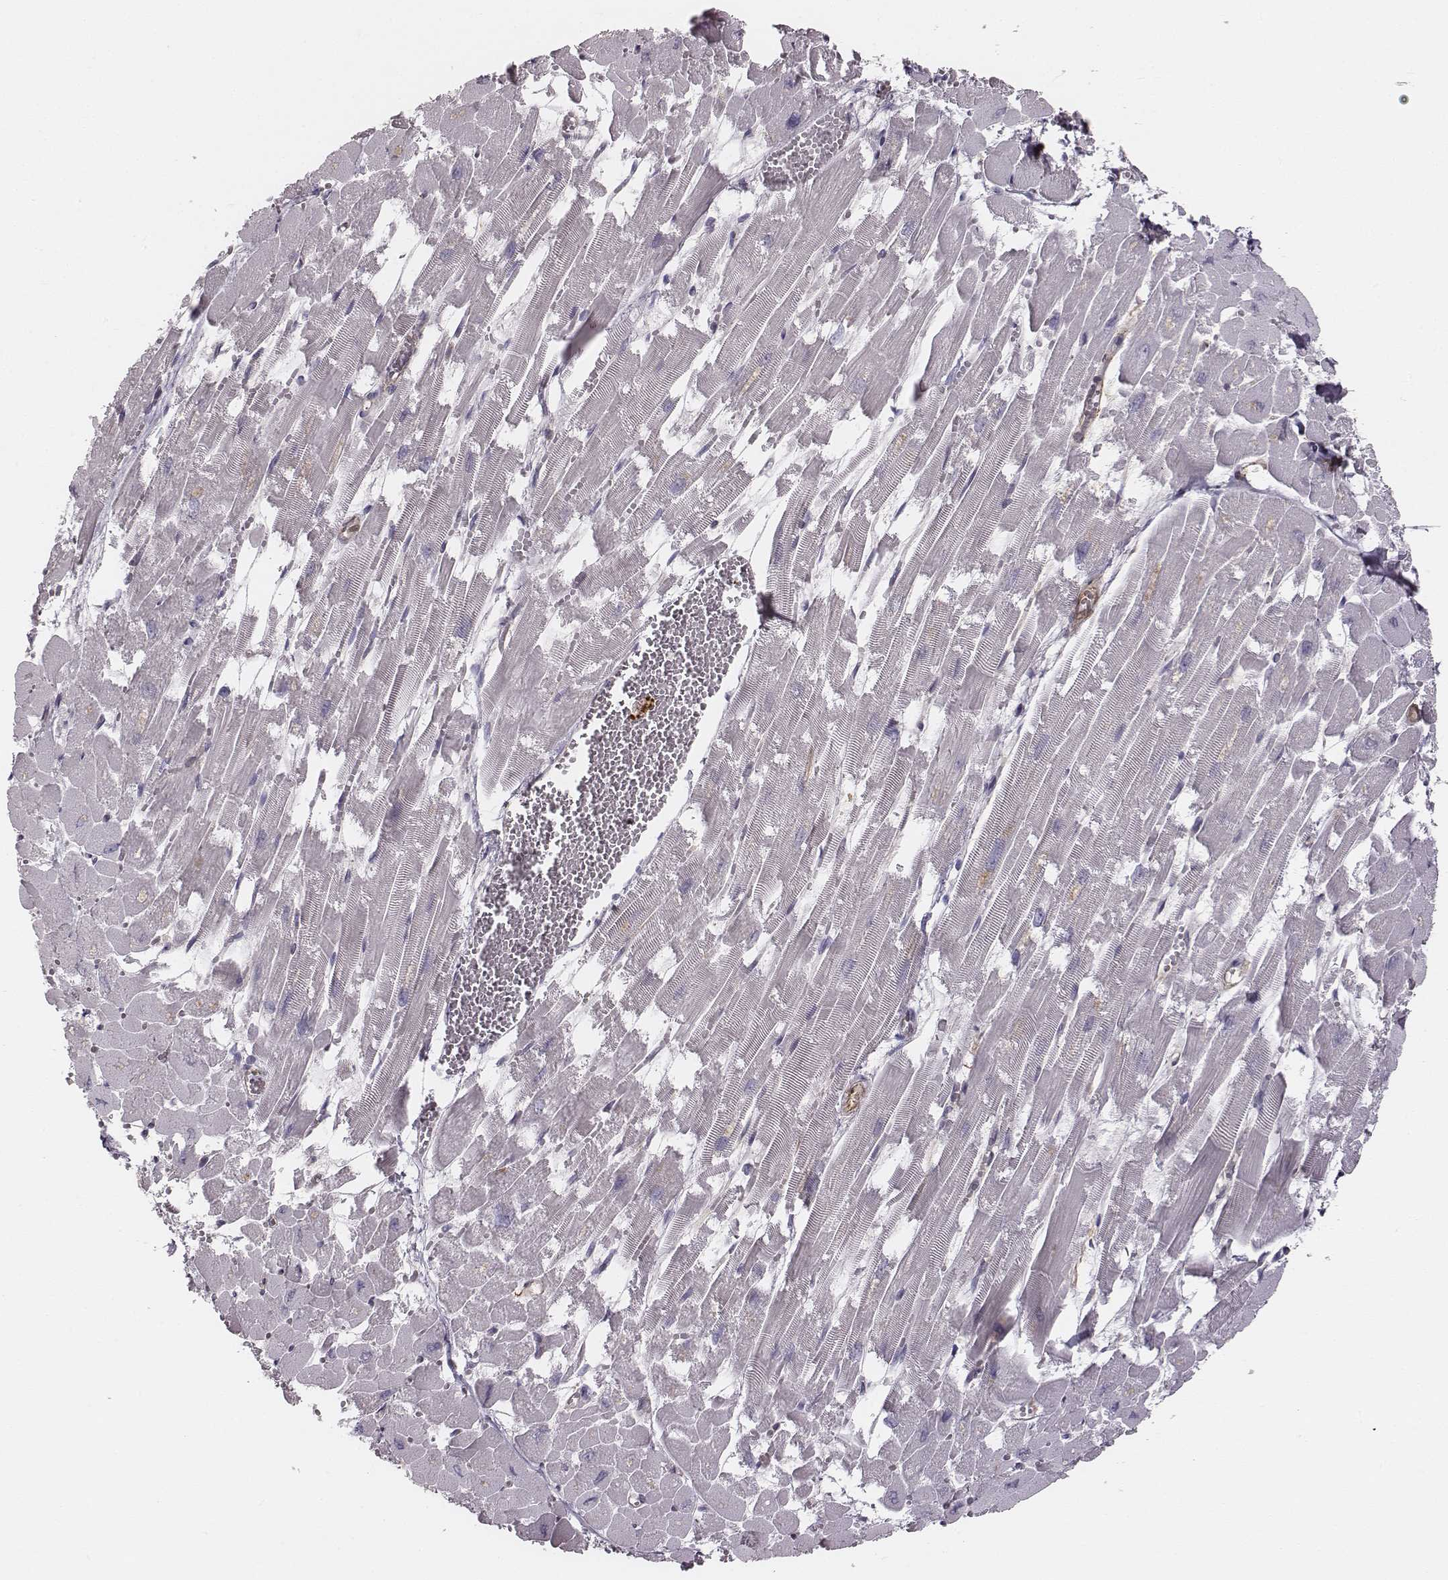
{"staining": {"intensity": "negative", "quantity": "none", "location": "none"}, "tissue": "heart muscle", "cell_type": "Cardiomyocytes", "image_type": "normal", "snomed": [{"axis": "morphology", "description": "Normal tissue, NOS"}, {"axis": "topography", "description": "Heart"}], "caption": "High magnification brightfield microscopy of unremarkable heart muscle stained with DAB (brown) and counterstained with hematoxylin (blue): cardiomyocytes show no significant positivity. (DAB immunohistochemistry (IHC) visualized using brightfield microscopy, high magnification).", "gene": "ZYX", "patient": {"sex": "female", "age": 52}}